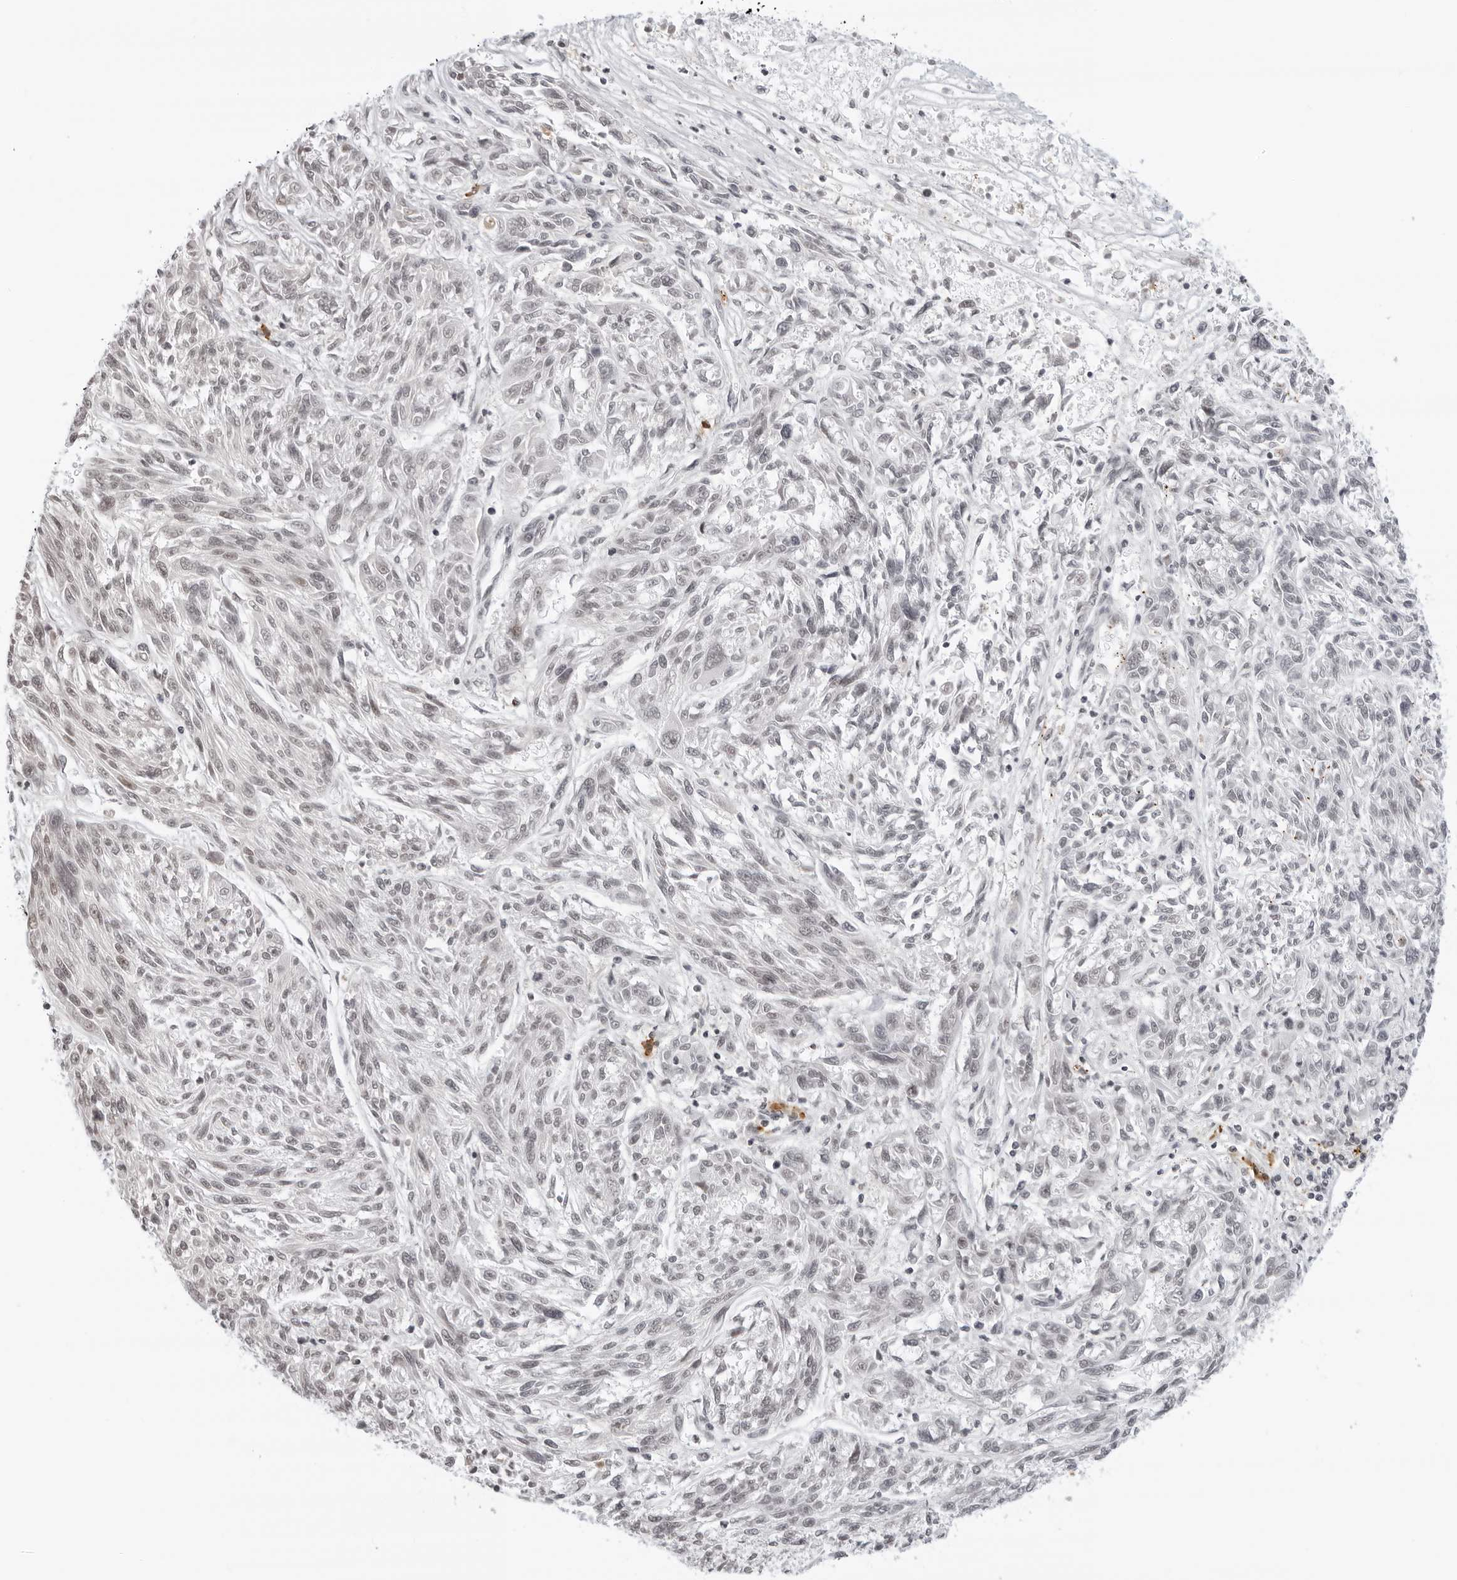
{"staining": {"intensity": "negative", "quantity": "none", "location": "none"}, "tissue": "melanoma", "cell_type": "Tumor cells", "image_type": "cancer", "snomed": [{"axis": "morphology", "description": "Malignant melanoma, NOS"}, {"axis": "topography", "description": "Skin"}], "caption": "Malignant melanoma was stained to show a protein in brown. There is no significant staining in tumor cells. Brightfield microscopy of IHC stained with DAB (3,3'-diaminobenzidine) (brown) and hematoxylin (blue), captured at high magnification.", "gene": "MSH6", "patient": {"sex": "male", "age": 53}}